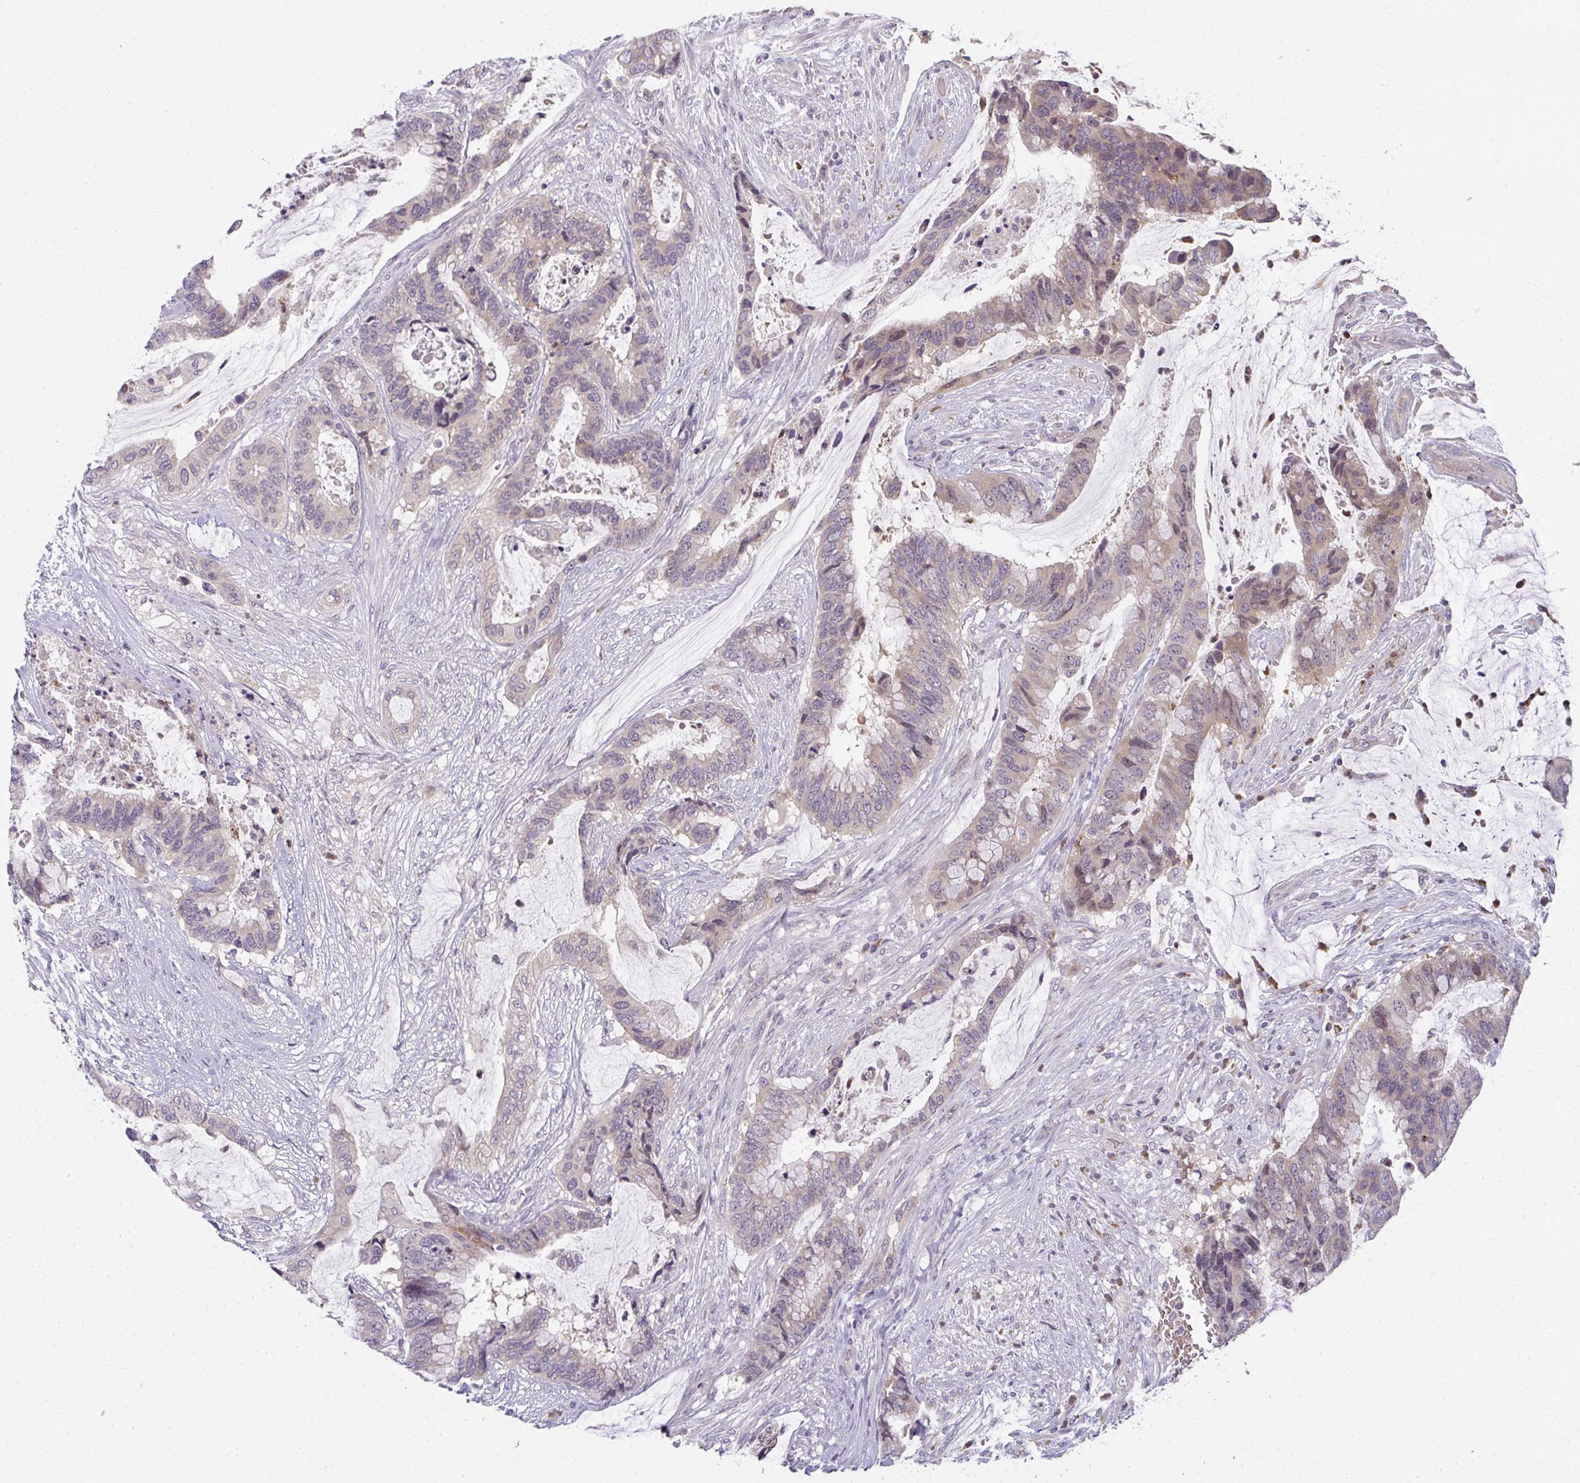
{"staining": {"intensity": "weak", "quantity": "25%-75%", "location": "cytoplasmic/membranous"}, "tissue": "colorectal cancer", "cell_type": "Tumor cells", "image_type": "cancer", "snomed": [{"axis": "morphology", "description": "Adenocarcinoma, NOS"}, {"axis": "topography", "description": "Rectum"}], "caption": "Immunohistochemical staining of human adenocarcinoma (colorectal) displays low levels of weak cytoplasmic/membranous protein positivity in about 25%-75% of tumor cells.", "gene": "RIOK1", "patient": {"sex": "female", "age": 59}}